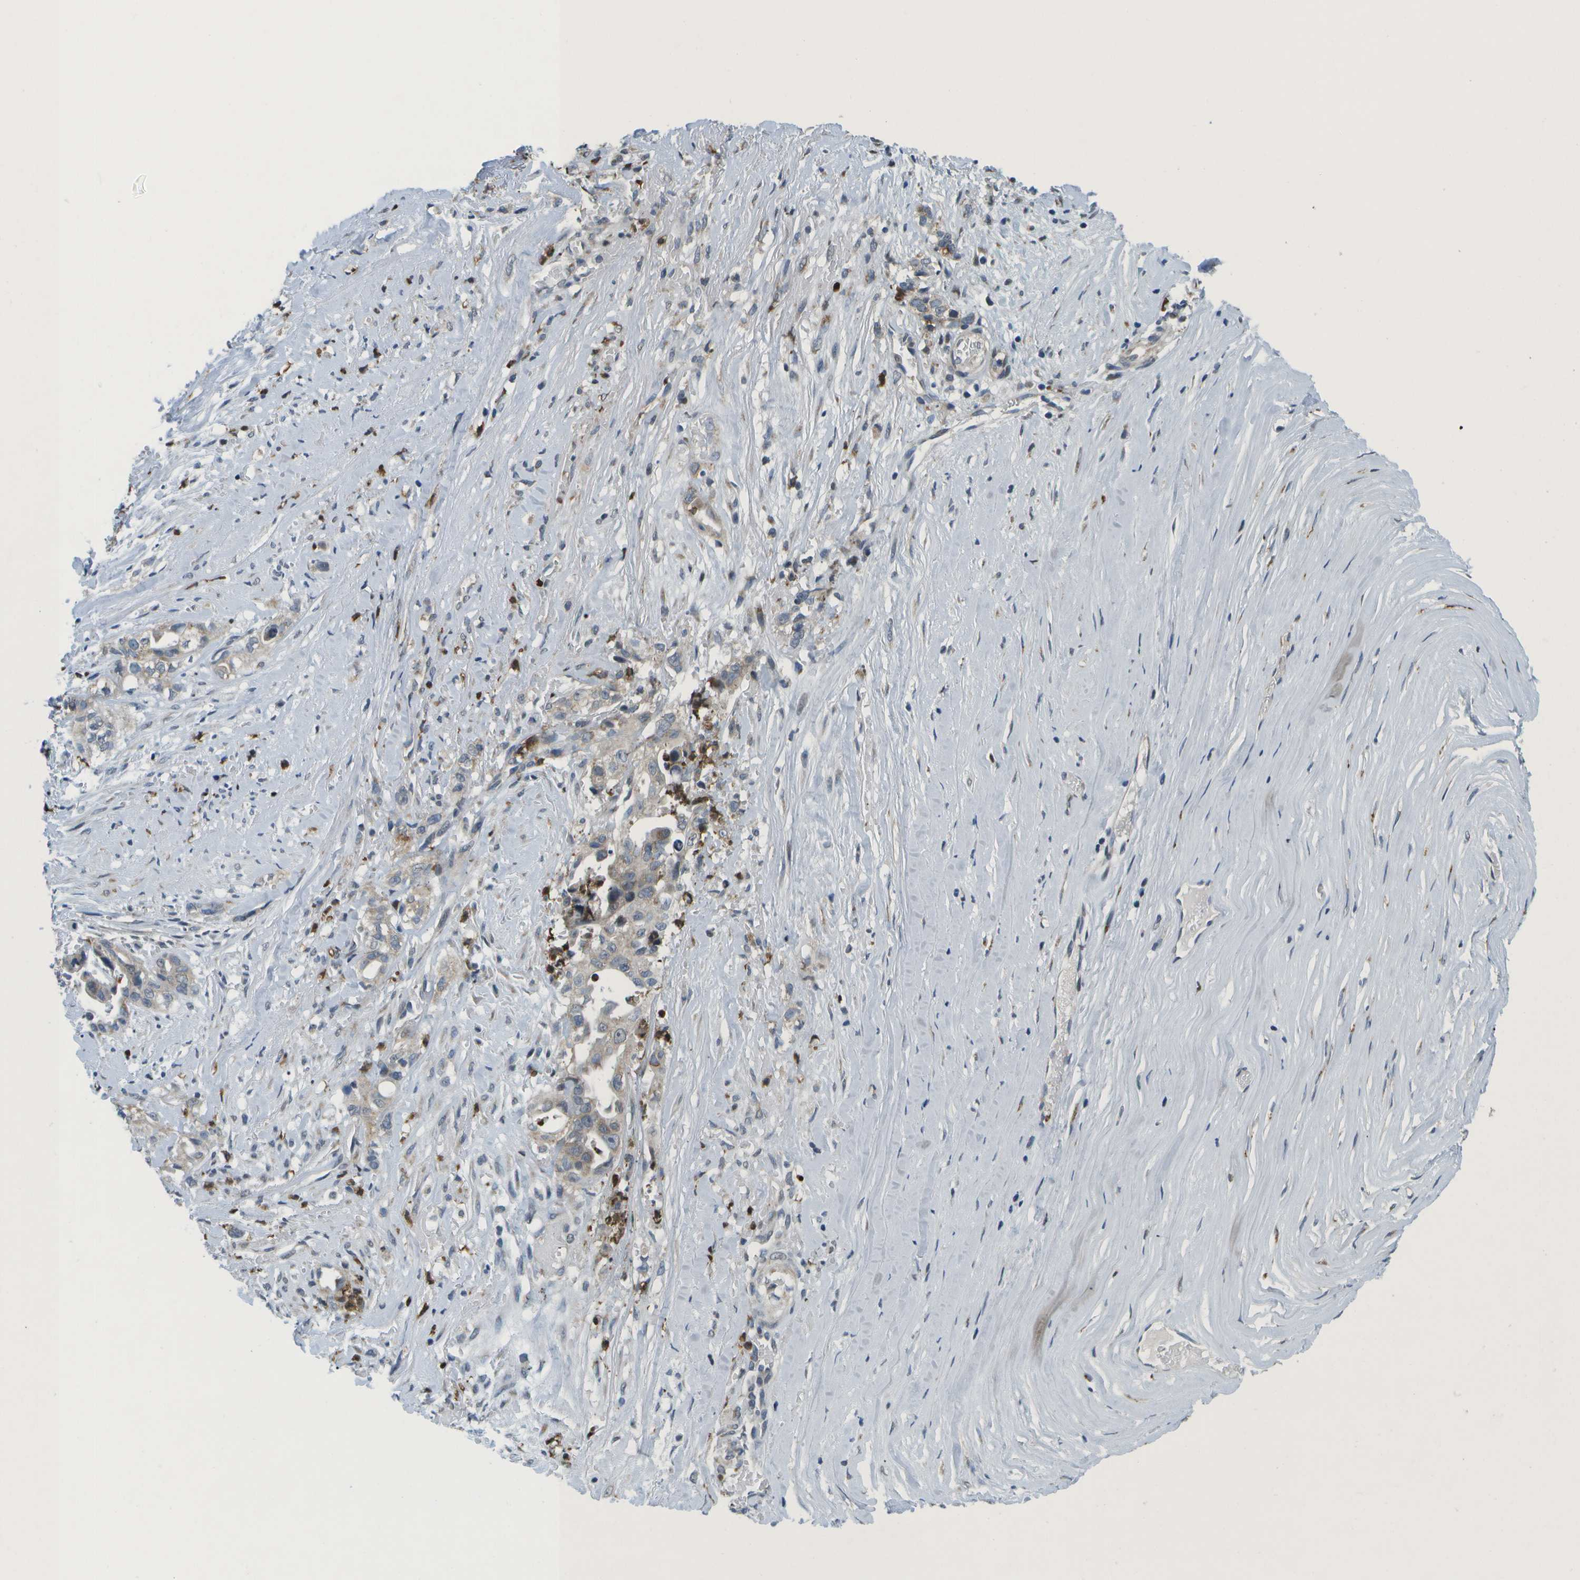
{"staining": {"intensity": "weak", "quantity": "<25%", "location": "cytoplasmic/membranous"}, "tissue": "liver cancer", "cell_type": "Tumor cells", "image_type": "cancer", "snomed": [{"axis": "morphology", "description": "Cholangiocarcinoma"}, {"axis": "topography", "description": "Liver"}], "caption": "This is a micrograph of IHC staining of liver cholangiocarcinoma, which shows no expression in tumor cells. (IHC, brightfield microscopy, high magnification).", "gene": "GALNT15", "patient": {"sex": "female", "age": 70}}